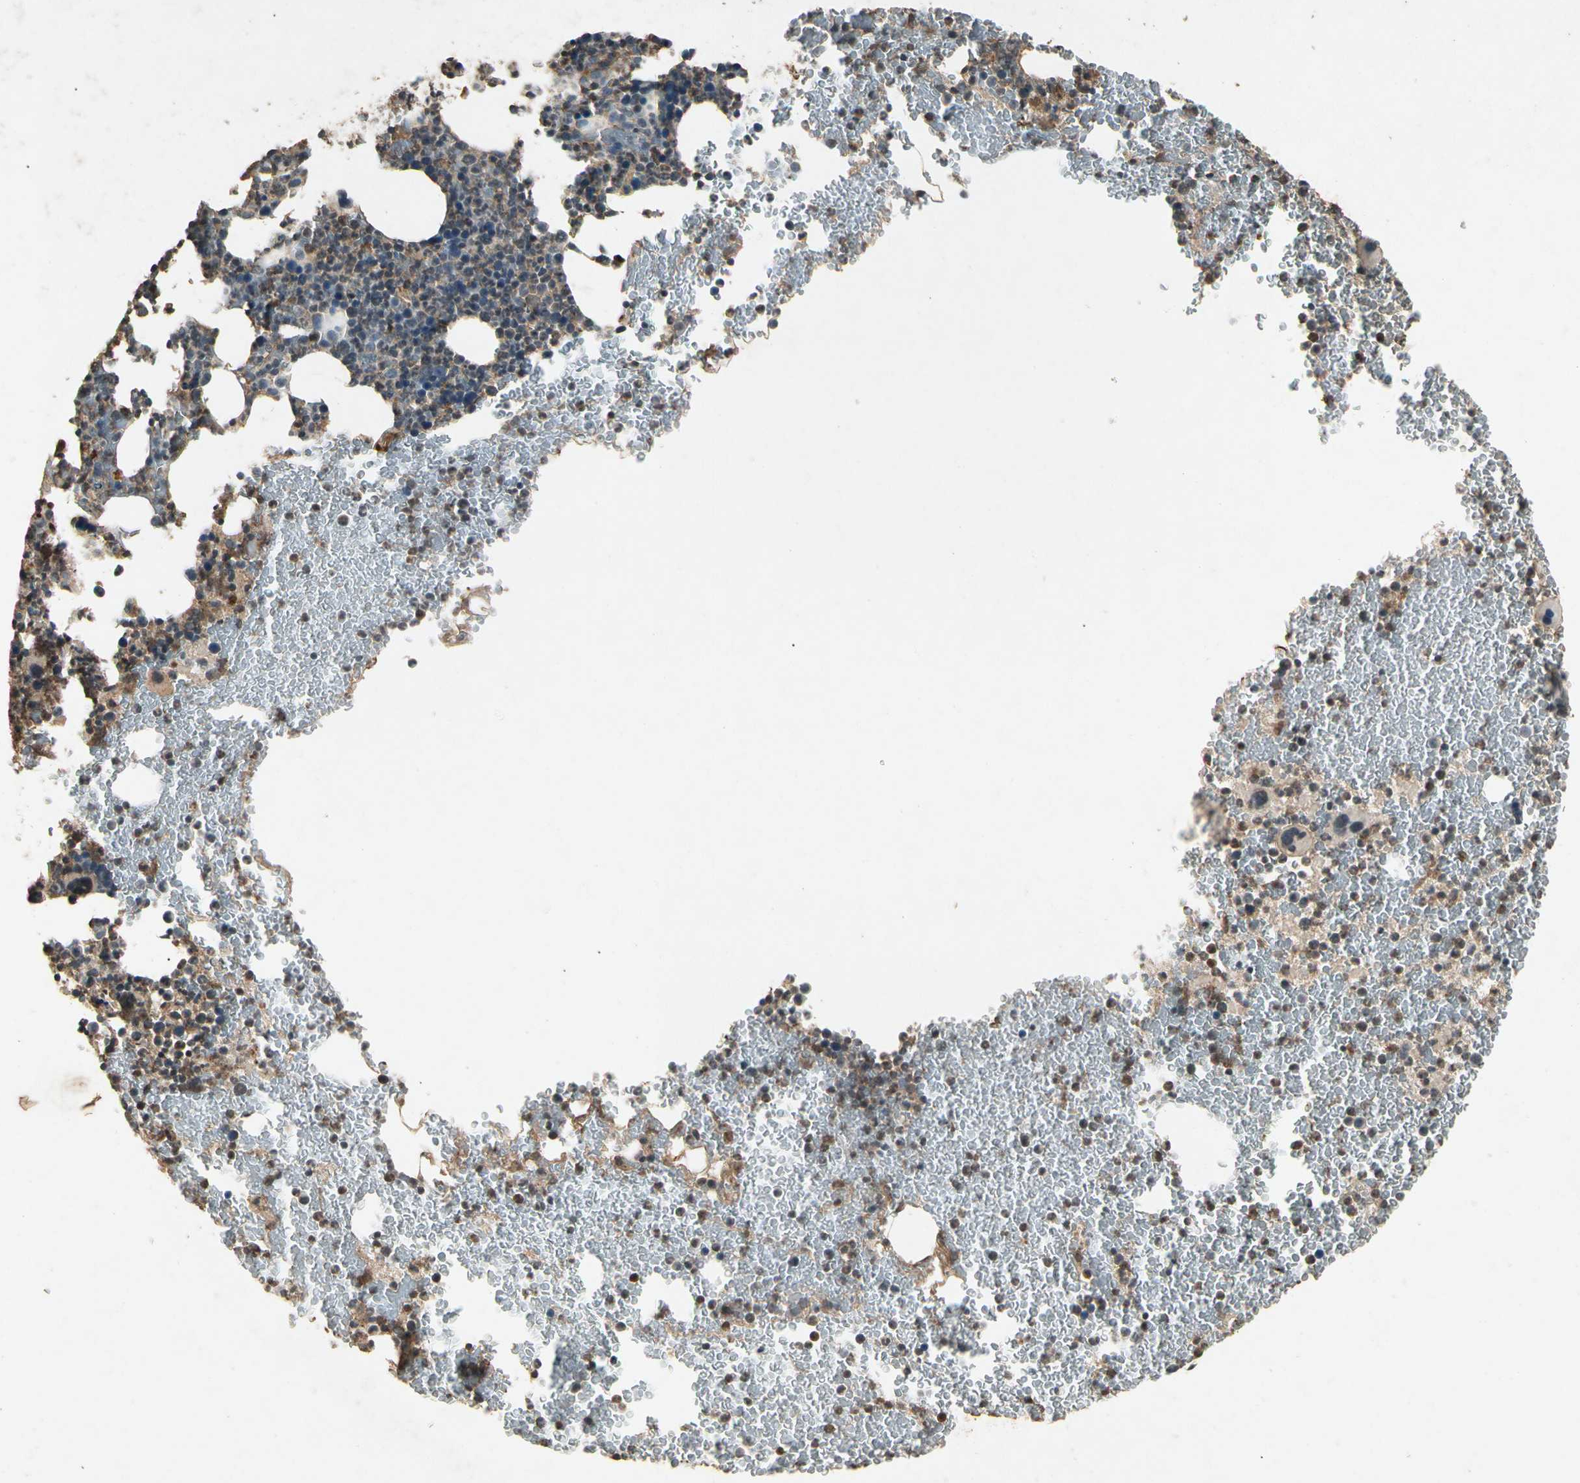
{"staining": {"intensity": "strong", "quantity": "<25%", "location": "cytoplasmic/membranous"}, "tissue": "bone marrow", "cell_type": "Hematopoietic cells", "image_type": "normal", "snomed": [{"axis": "morphology", "description": "Normal tissue, NOS"}, {"axis": "topography", "description": "Bone marrow"}], "caption": "Strong cytoplasmic/membranous protein staining is appreciated in about <25% of hematopoietic cells in bone marrow.", "gene": "CP", "patient": {"sex": "female", "age": 52}}